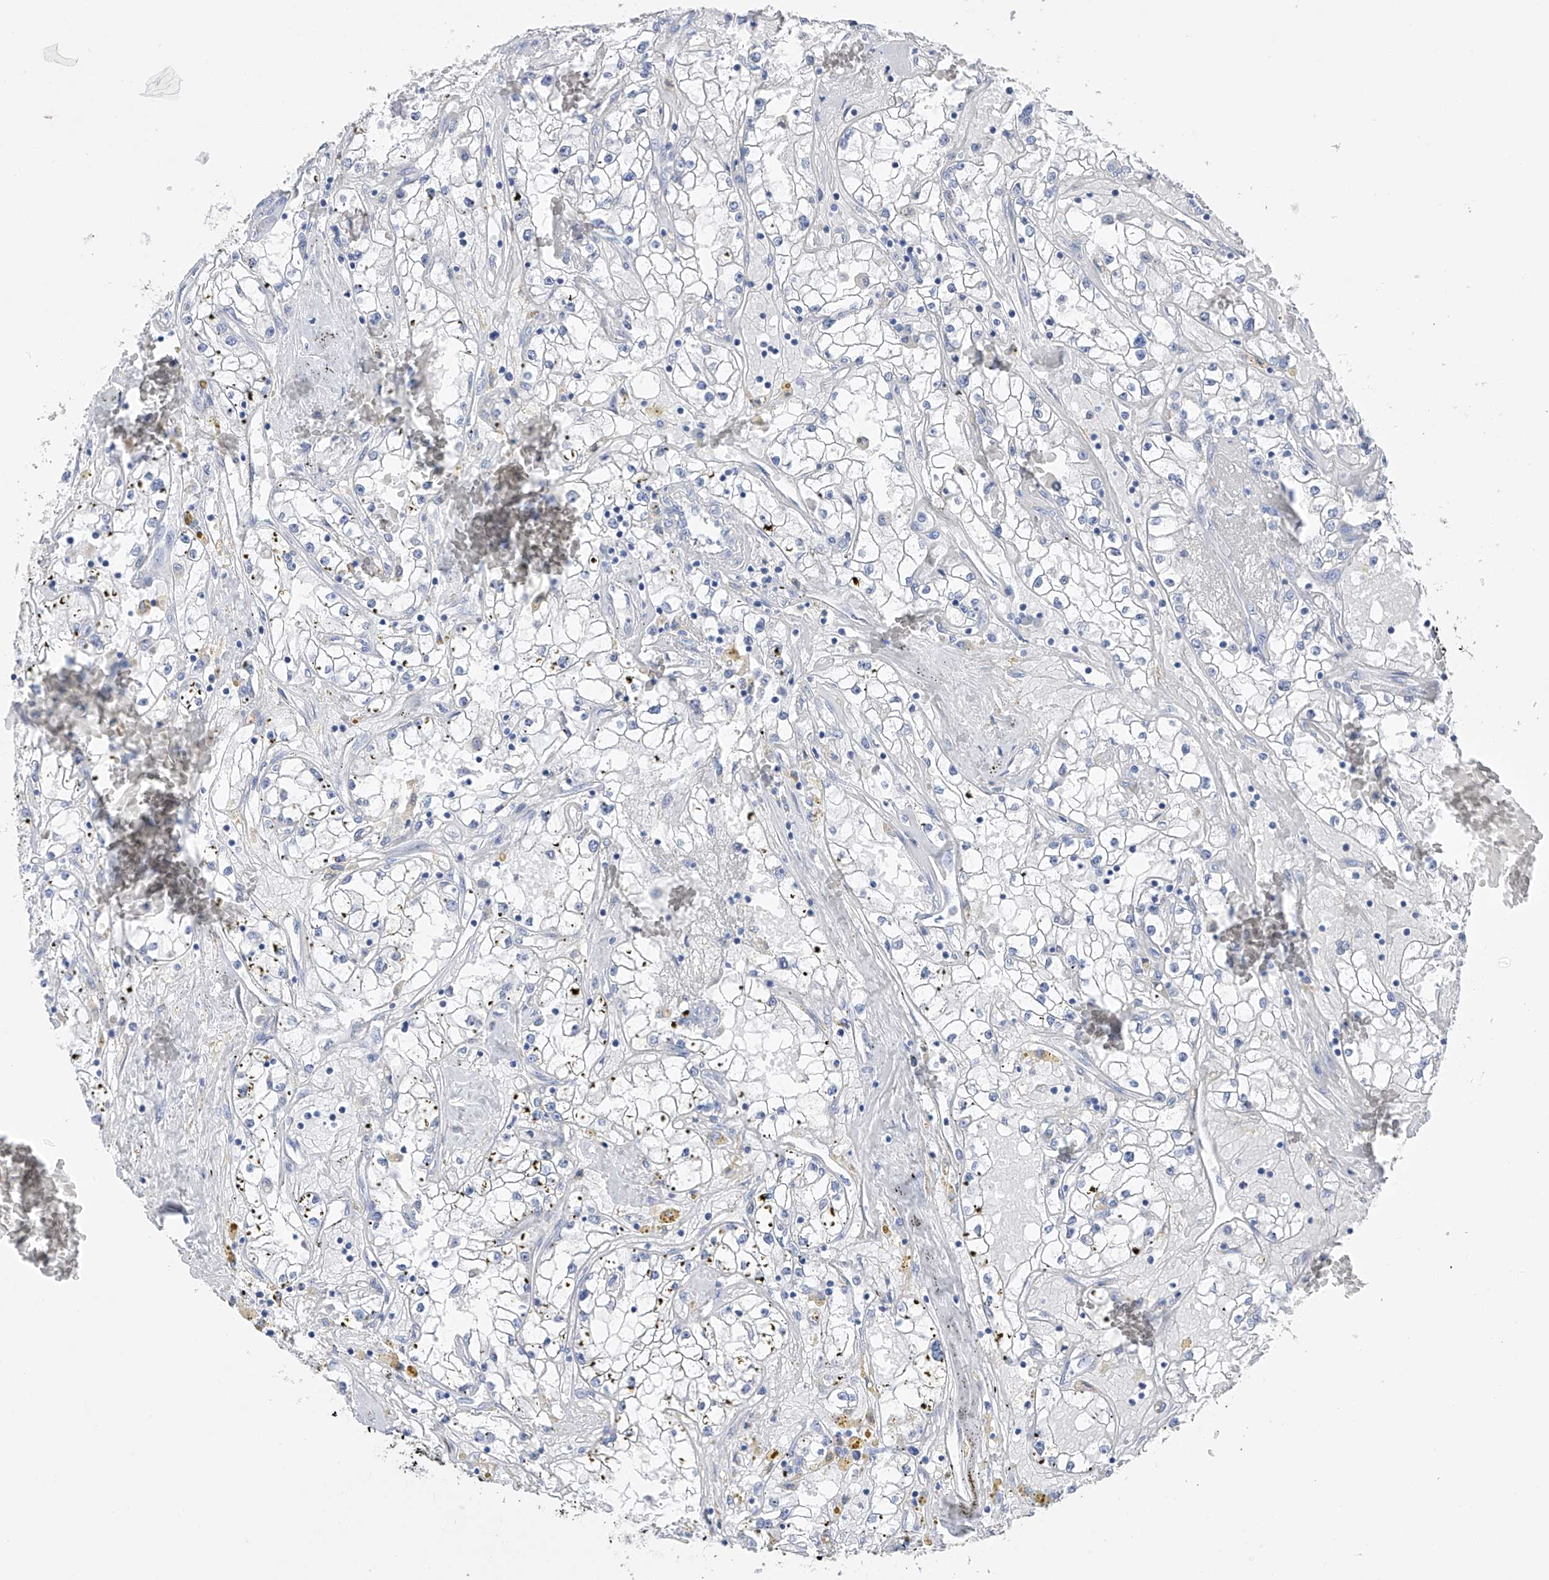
{"staining": {"intensity": "negative", "quantity": "none", "location": "none"}, "tissue": "renal cancer", "cell_type": "Tumor cells", "image_type": "cancer", "snomed": [{"axis": "morphology", "description": "Adenocarcinoma, NOS"}, {"axis": "topography", "description": "Kidney"}], "caption": "This is an immunohistochemistry (IHC) histopathology image of renal cancer. There is no positivity in tumor cells.", "gene": "ADRA1A", "patient": {"sex": "male", "age": 56}}